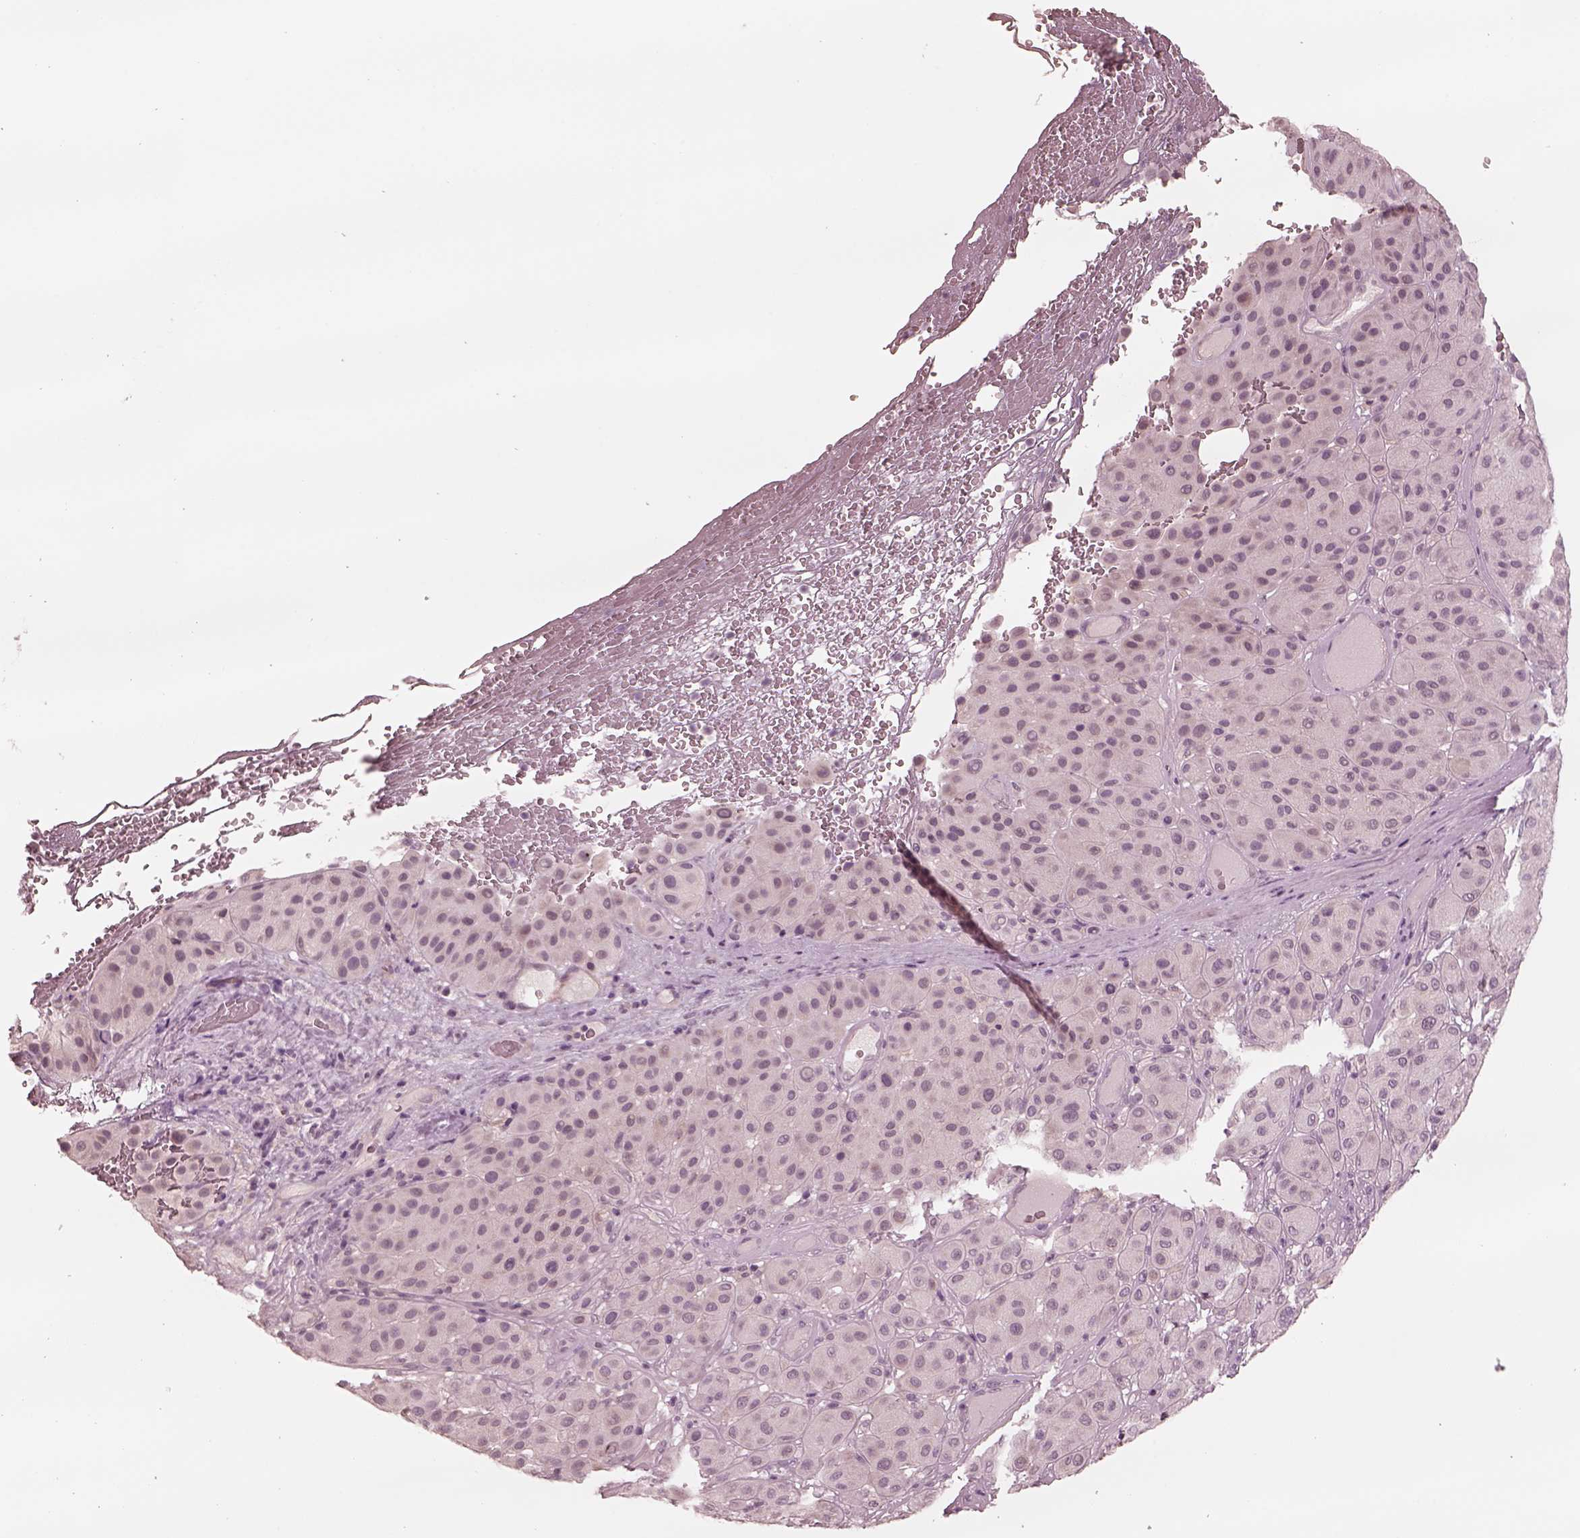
{"staining": {"intensity": "negative", "quantity": "none", "location": "none"}, "tissue": "melanoma", "cell_type": "Tumor cells", "image_type": "cancer", "snomed": [{"axis": "morphology", "description": "Malignant melanoma, Metastatic site"}, {"axis": "topography", "description": "Smooth muscle"}], "caption": "A histopathology image of human melanoma is negative for staining in tumor cells.", "gene": "DNAAF9", "patient": {"sex": "male", "age": 41}}